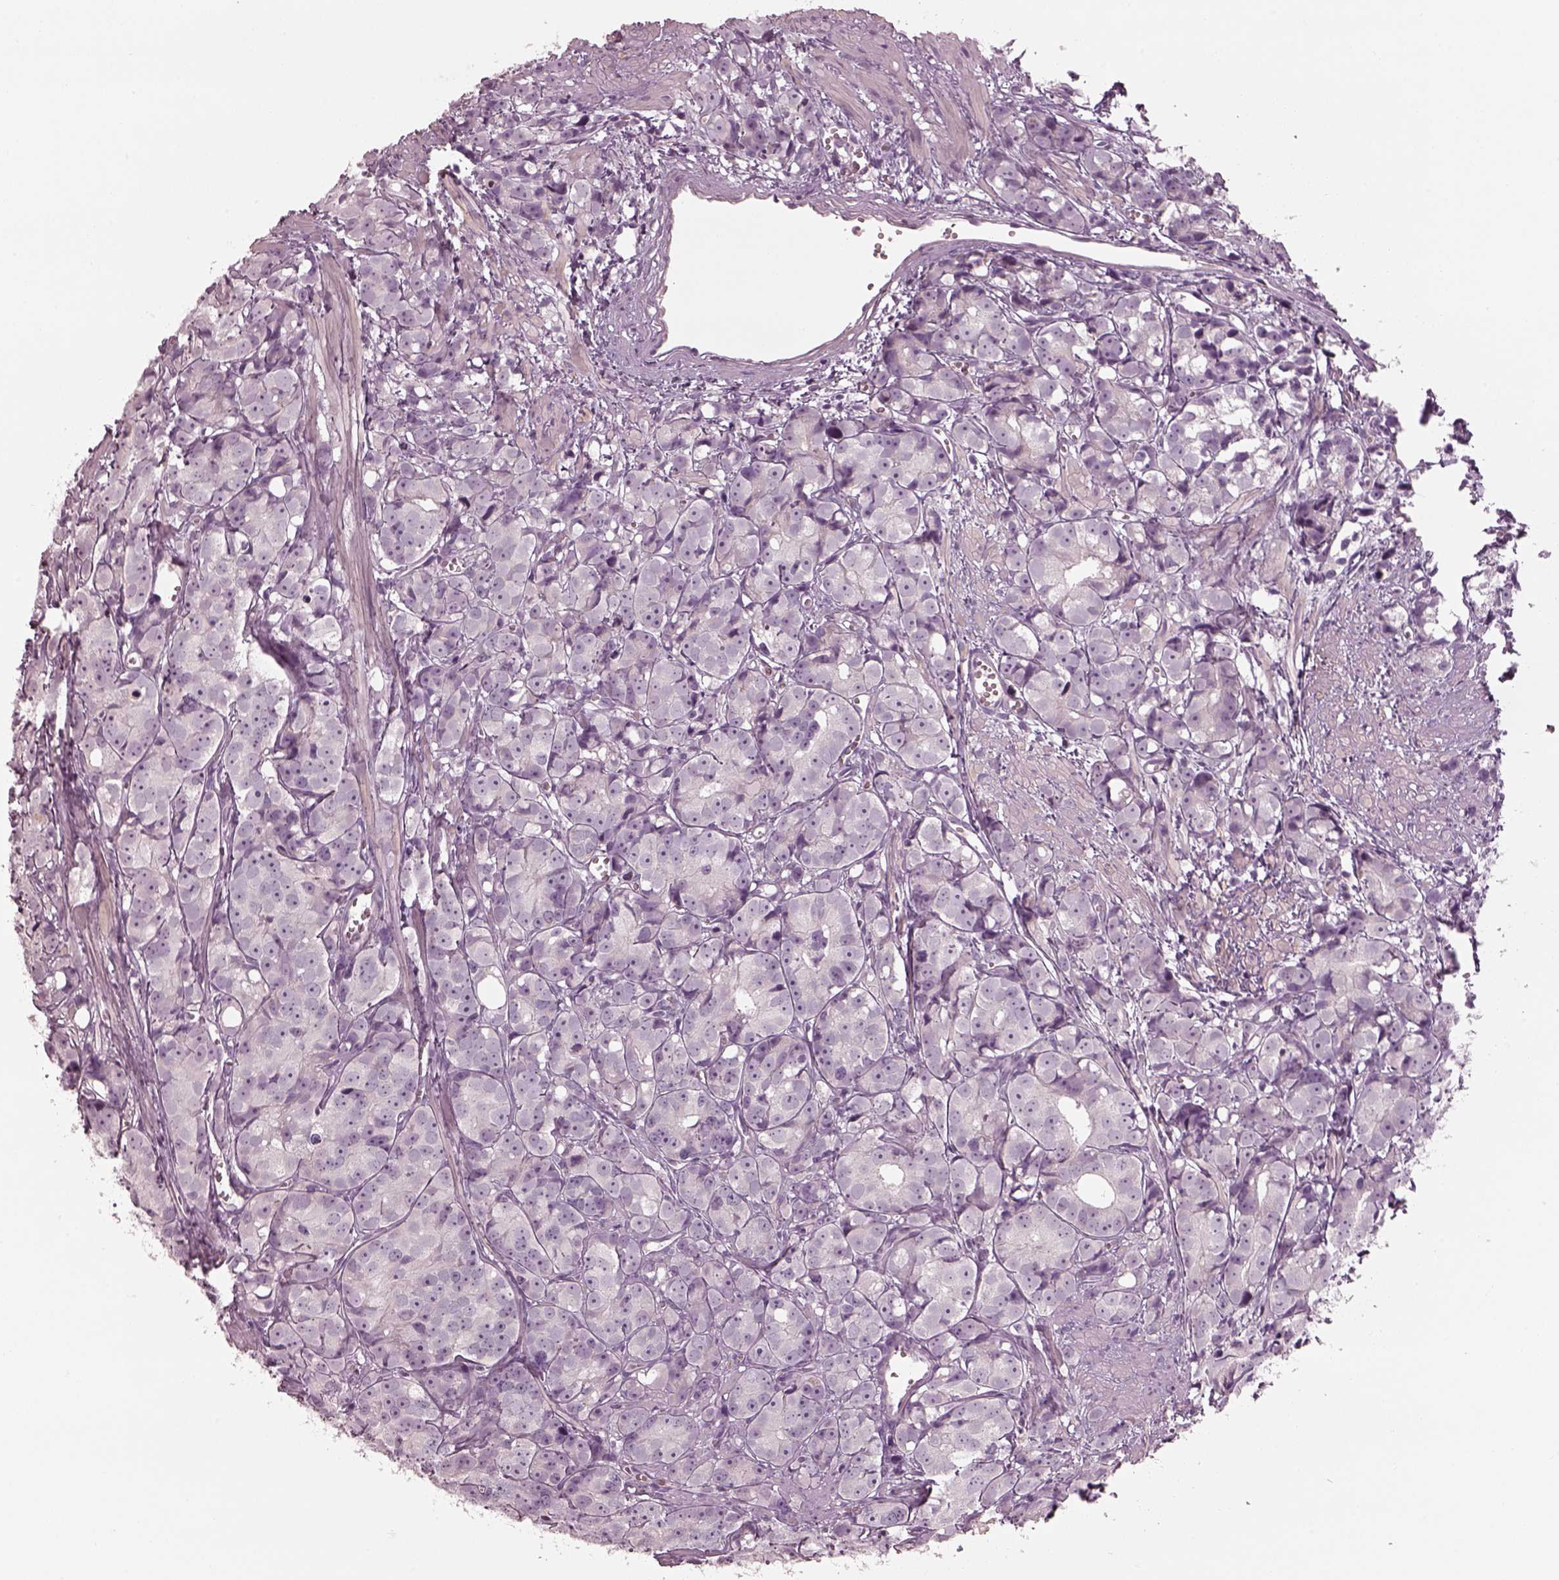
{"staining": {"intensity": "negative", "quantity": "none", "location": "none"}, "tissue": "prostate cancer", "cell_type": "Tumor cells", "image_type": "cancer", "snomed": [{"axis": "morphology", "description": "Adenocarcinoma, High grade"}, {"axis": "topography", "description": "Prostate"}], "caption": "Prostate adenocarcinoma (high-grade) stained for a protein using immunohistochemistry reveals no expression tumor cells.", "gene": "SPATA6L", "patient": {"sex": "male", "age": 77}}